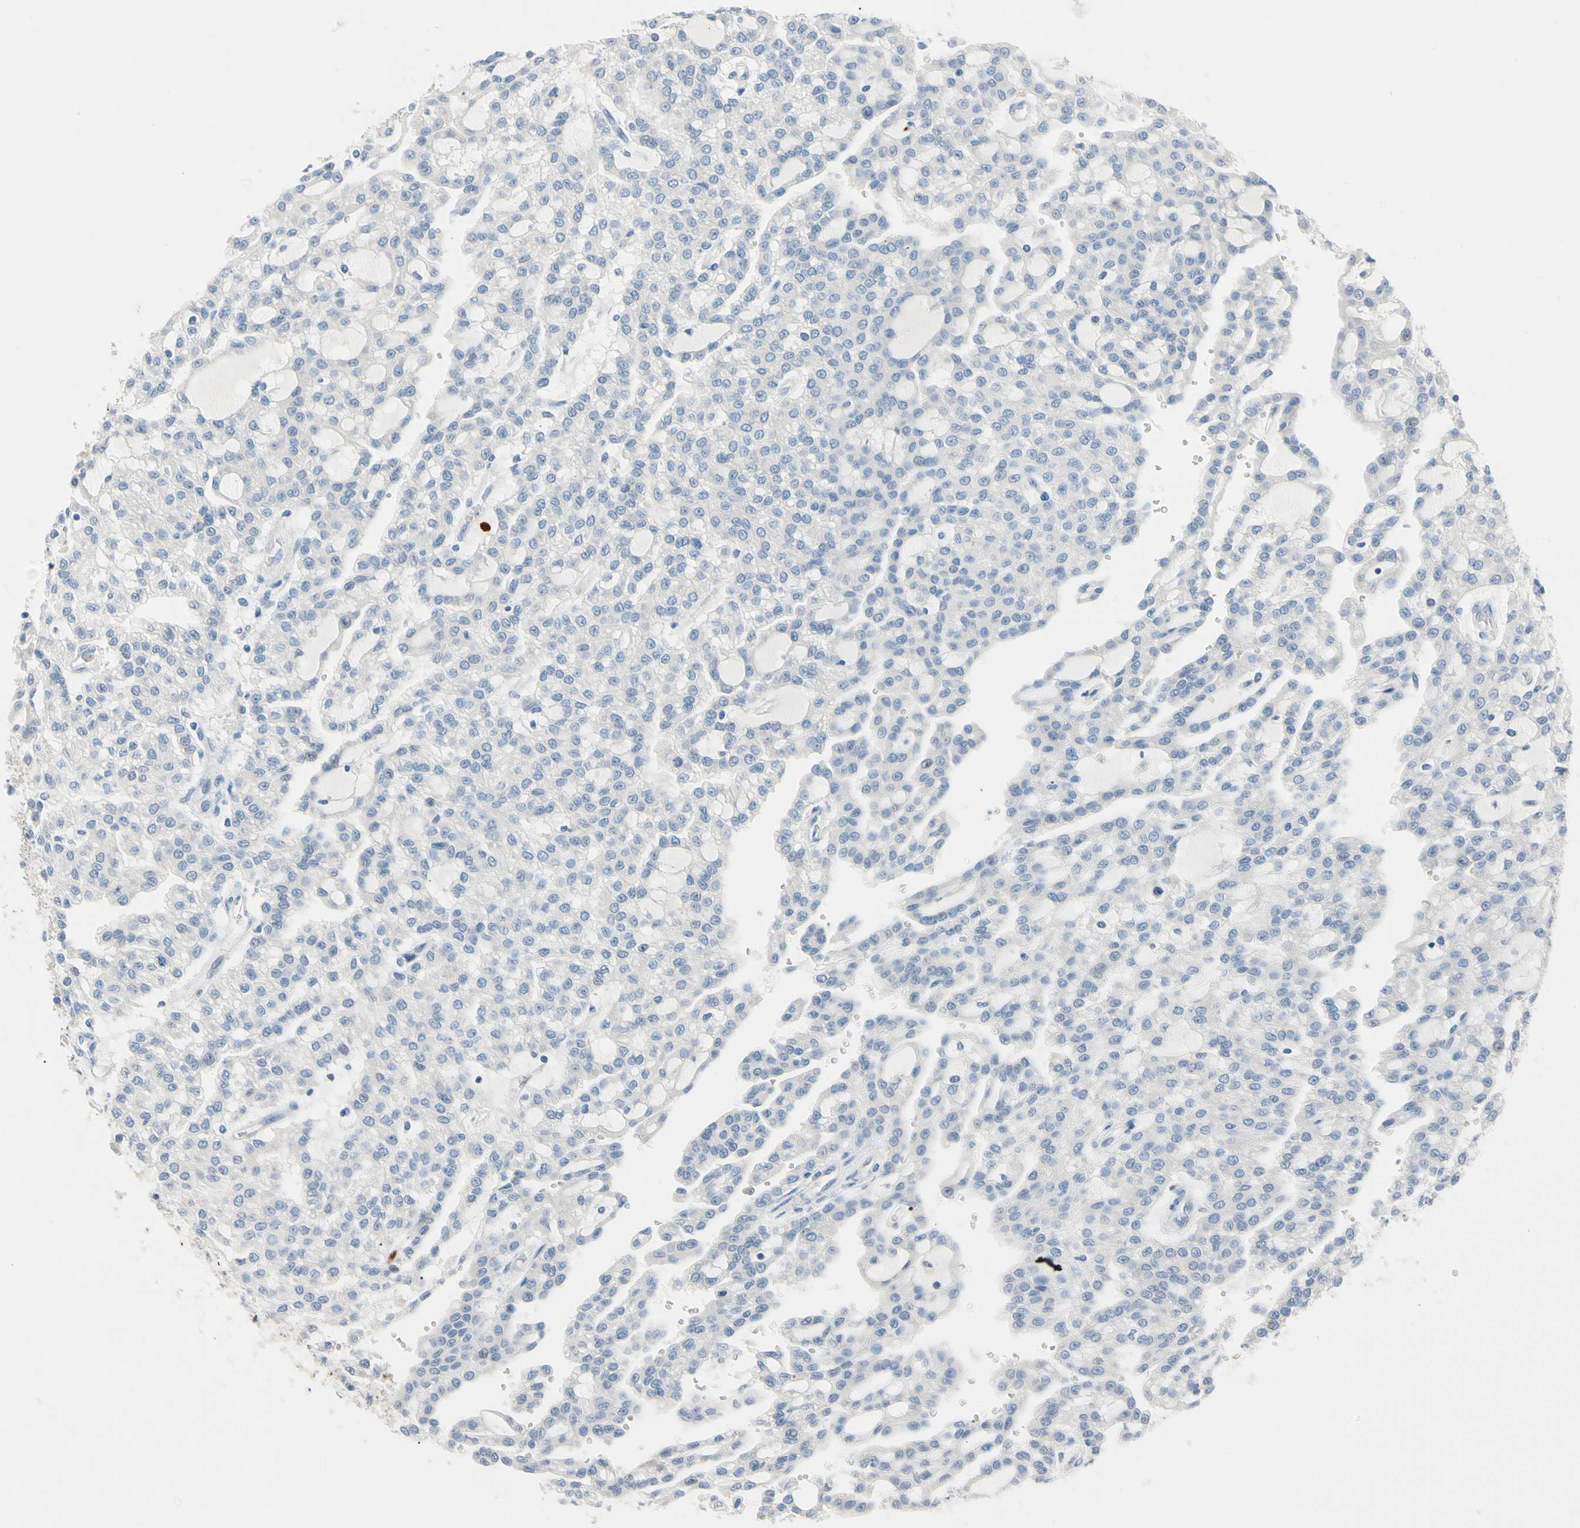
{"staining": {"intensity": "negative", "quantity": "none", "location": "none"}, "tissue": "renal cancer", "cell_type": "Tumor cells", "image_type": "cancer", "snomed": [{"axis": "morphology", "description": "Adenocarcinoma, NOS"}, {"axis": "topography", "description": "Kidney"}], "caption": "Human adenocarcinoma (renal) stained for a protein using IHC reveals no positivity in tumor cells.", "gene": "TRAF5", "patient": {"sex": "male", "age": 63}}